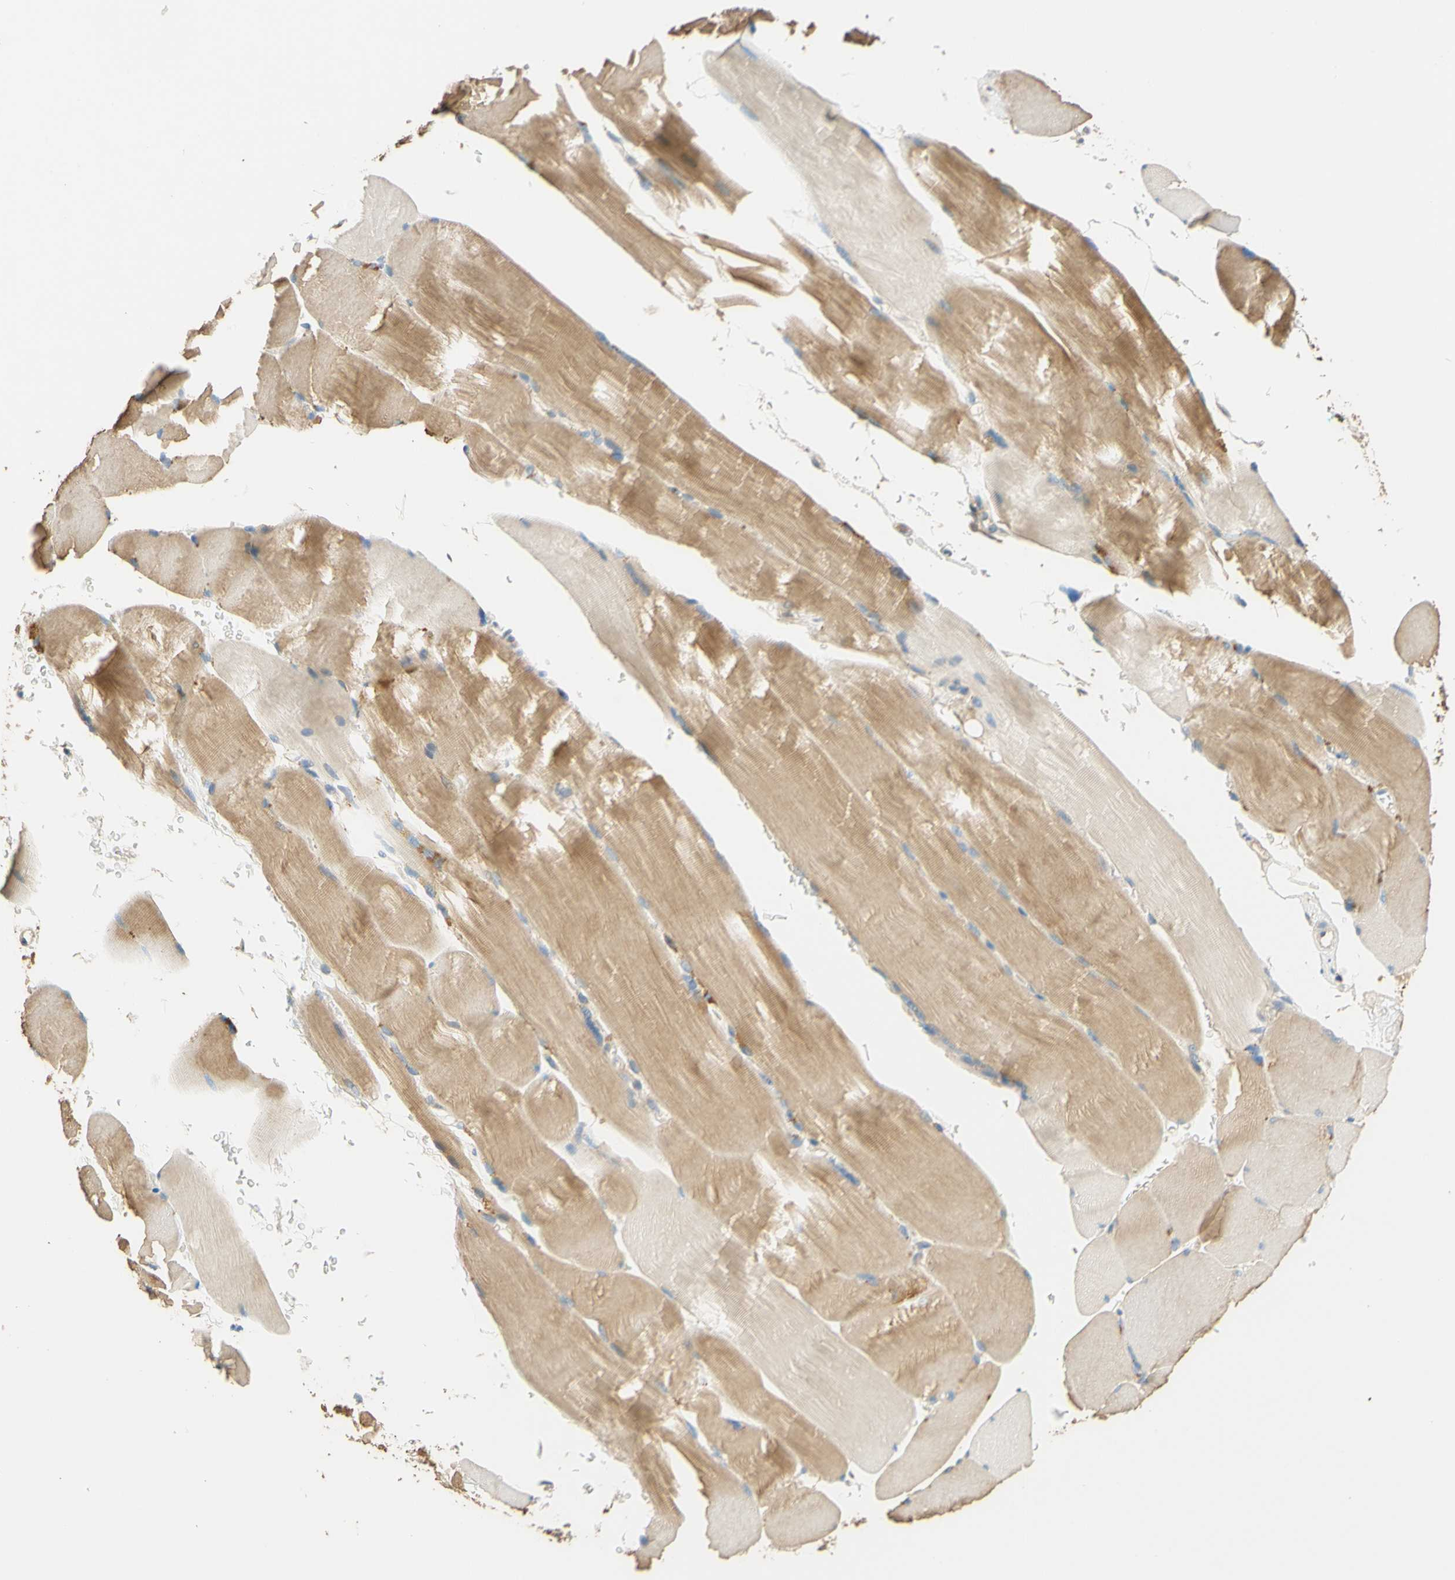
{"staining": {"intensity": "moderate", "quantity": "25%-75%", "location": "cytoplasmic/membranous"}, "tissue": "skeletal muscle", "cell_type": "Myocytes", "image_type": "normal", "snomed": [{"axis": "morphology", "description": "Normal tissue, NOS"}, {"axis": "topography", "description": "Skin"}, {"axis": "topography", "description": "Skeletal muscle"}], "caption": "IHC (DAB) staining of normal skeletal muscle demonstrates moderate cytoplasmic/membranous protein staining in approximately 25%-75% of myocytes. The staining was performed using DAB (3,3'-diaminobenzidine) to visualize the protein expression in brown, while the nuclei were stained in blue with hematoxylin (Magnification: 20x).", "gene": "ENTREP2", "patient": {"sex": "male", "age": 83}}